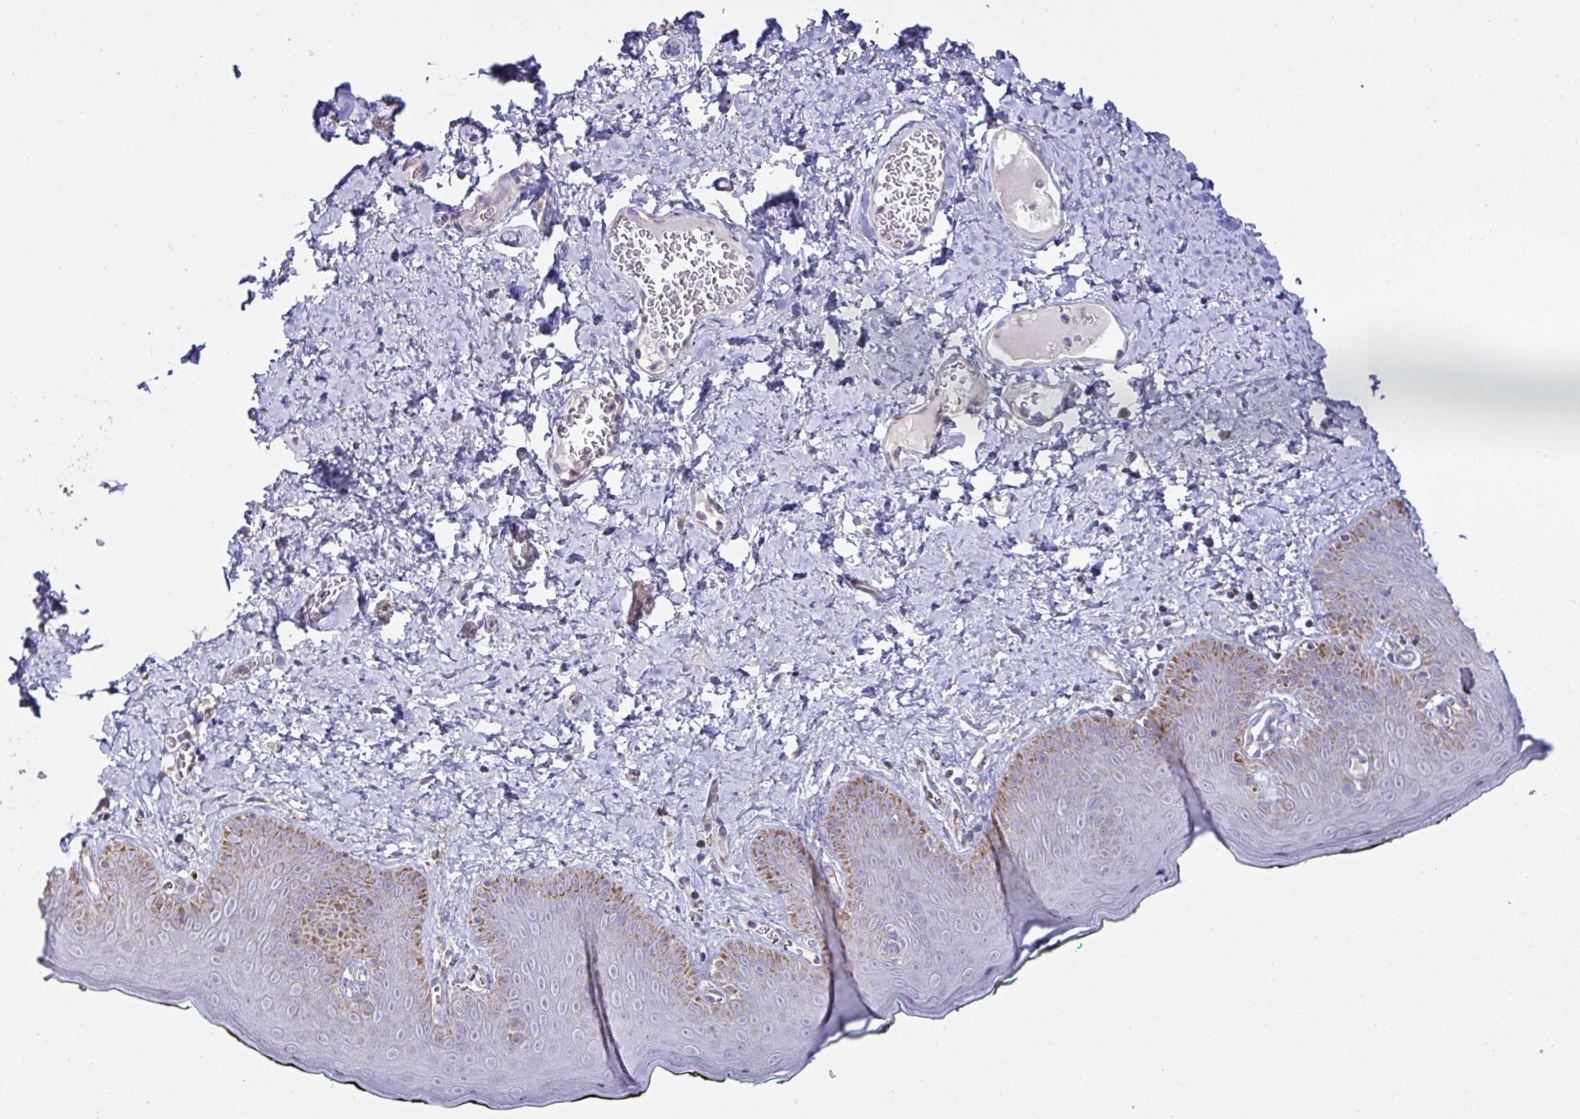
{"staining": {"intensity": "moderate", "quantity": "25%-75%", "location": "cytoplasmic/membranous"}, "tissue": "skin", "cell_type": "Epidermal cells", "image_type": "normal", "snomed": [{"axis": "morphology", "description": "Normal tissue, NOS"}, {"axis": "topography", "description": "Vulva"}, {"axis": "topography", "description": "Peripheral nerve tissue"}], "caption": "Approximately 25%-75% of epidermal cells in benign skin exhibit moderate cytoplasmic/membranous protein positivity as visualized by brown immunohistochemical staining.", "gene": "DOK7", "patient": {"sex": "female", "age": 66}}